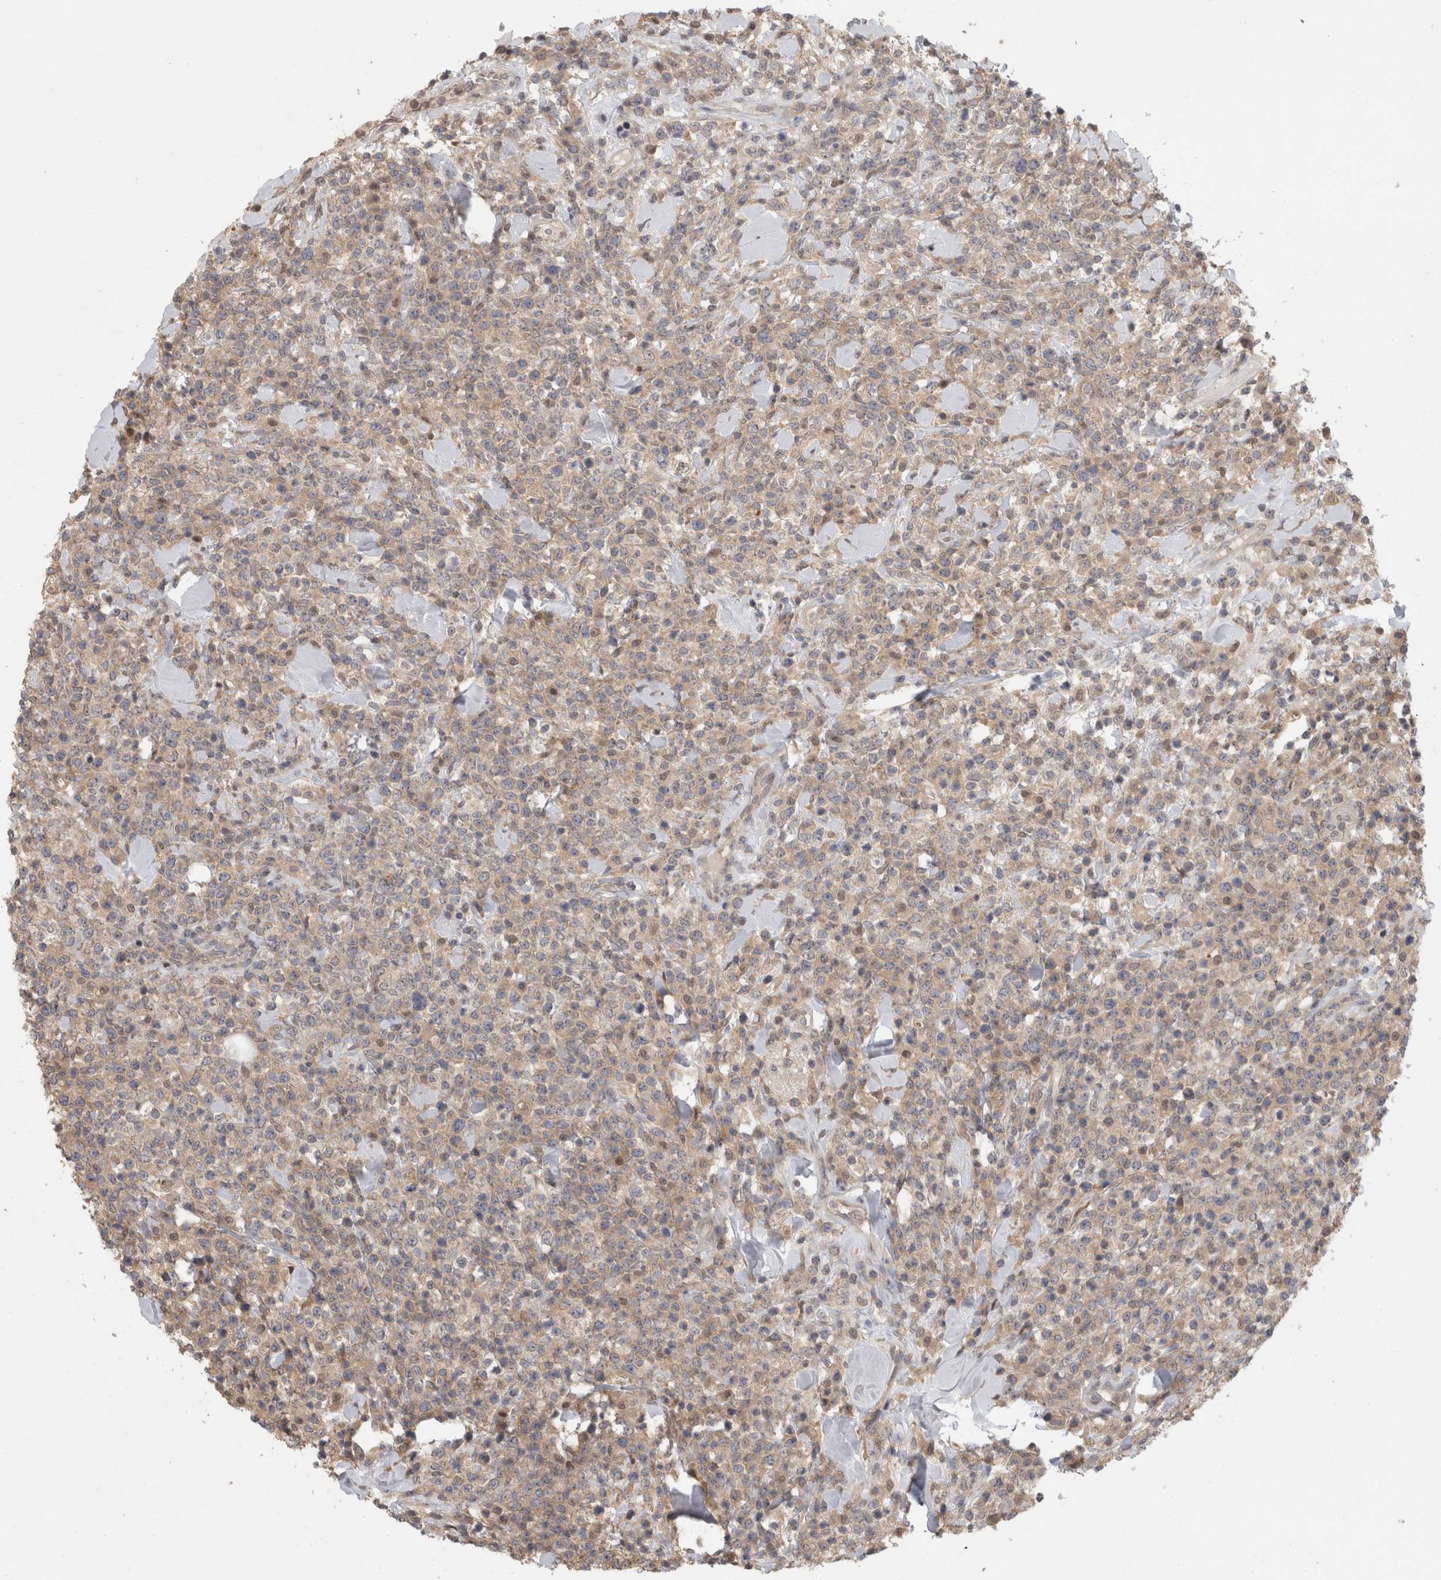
{"staining": {"intensity": "weak", "quantity": "<25%", "location": "cytoplasmic/membranous"}, "tissue": "lymphoma", "cell_type": "Tumor cells", "image_type": "cancer", "snomed": [{"axis": "morphology", "description": "Malignant lymphoma, non-Hodgkin's type, High grade"}, {"axis": "topography", "description": "Colon"}], "caption": "Immunohistochemical staining of lymphoma displays no significant positivity in tumor cells. (Stains: DAB IHC with hematoxylin counter stain, Microscopy: brightfield microscopy at high magnification).", "gene": "PIGP", "patient": {"sex": "female", "age": 53}}